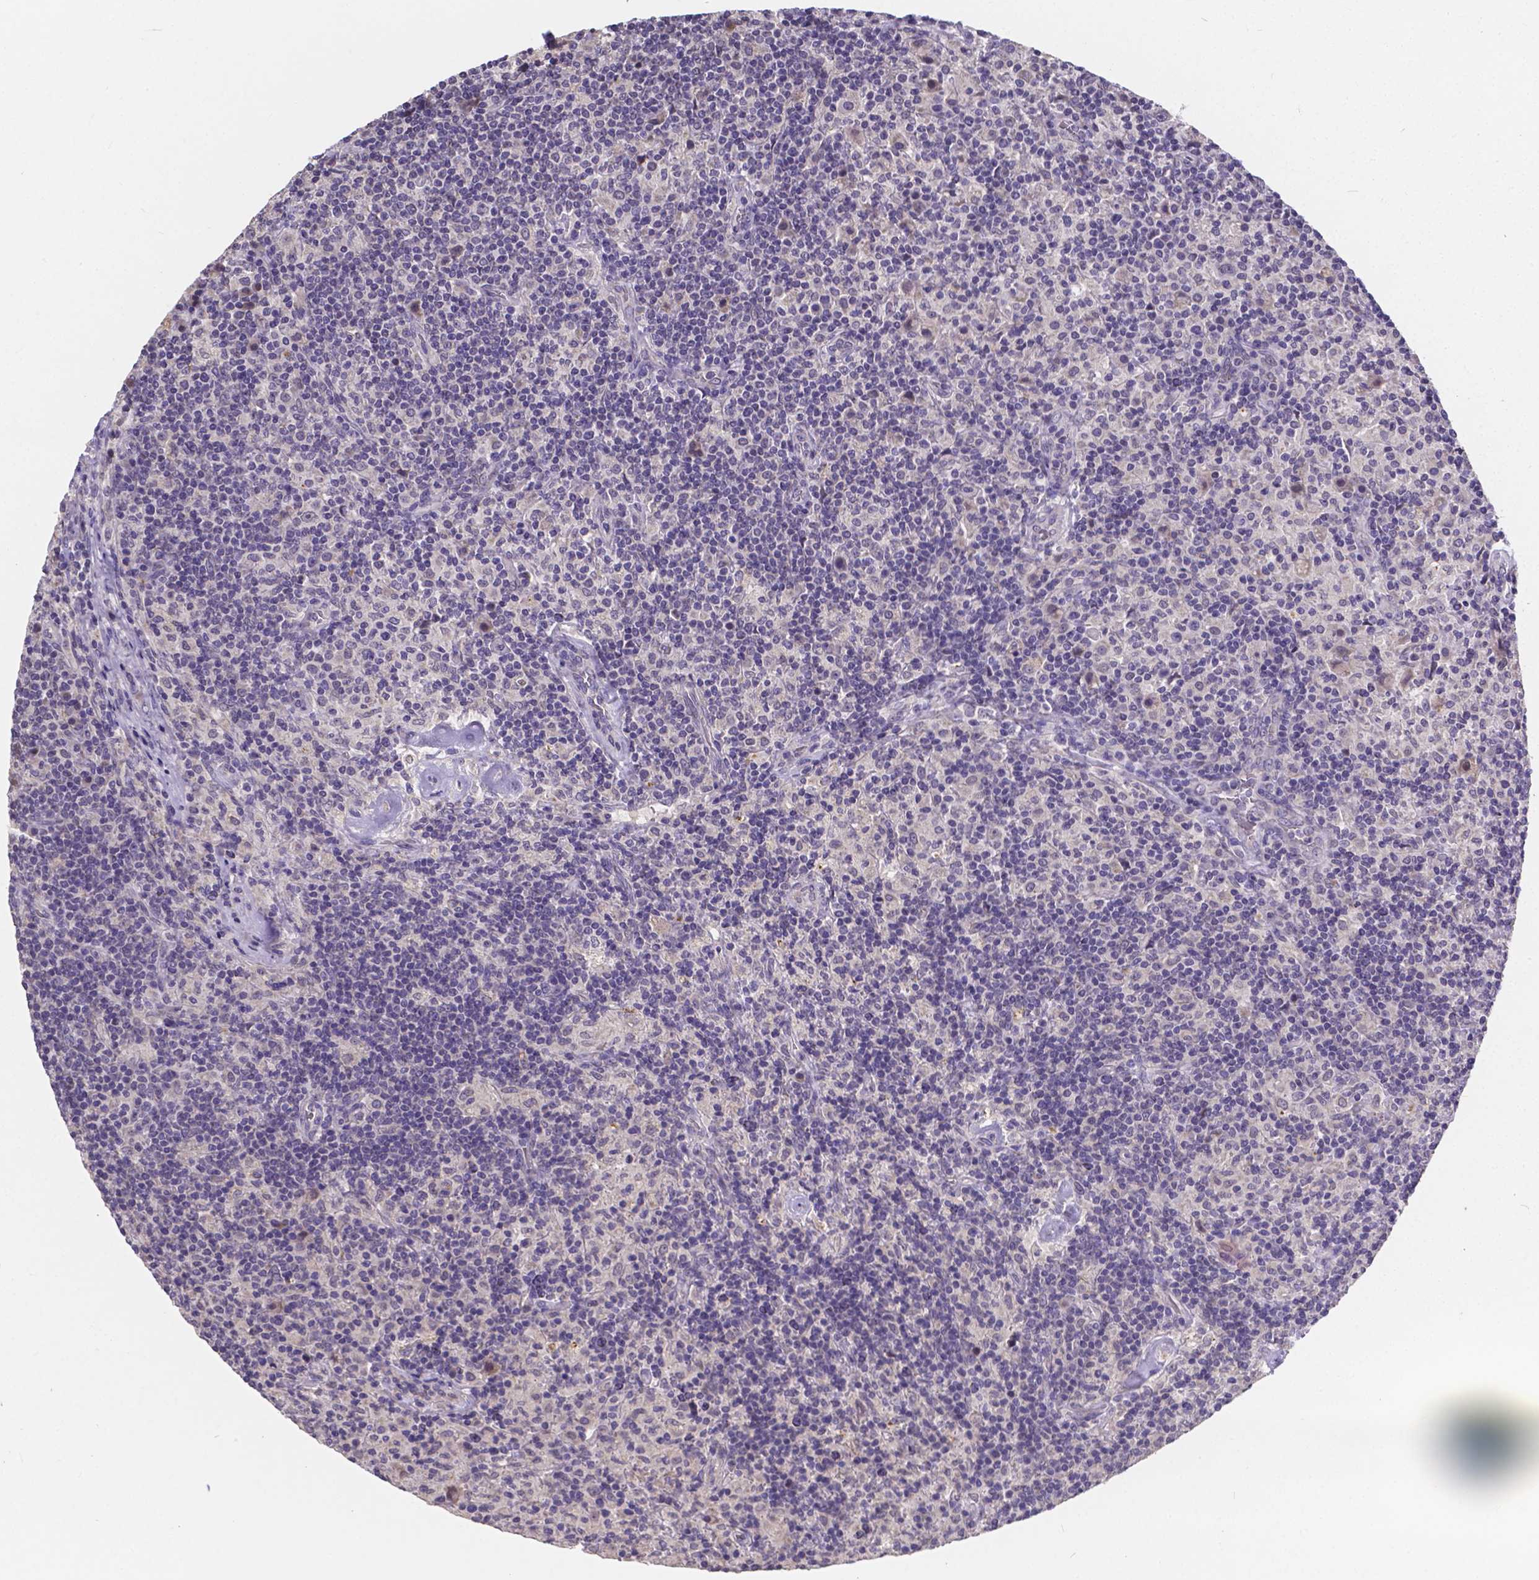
{"staining": {"intensity": "negative", "quantity": "none", "location": "none"}, "tissue": "lymphoma", "cell_type": "Tumor cells", "image_type": "cancer", "snomed": [{"axis": "morphology", "description": "Hodgkin's disease, NOS"}, {"axis": "topography", "description": "Lymph node"}], "caption": "An IHC histopathology image of lymphoma is shown. There is no staining in tumor cells of lymphoma.", "gene": "CTNNA2", "patient": {"sex": "male", "age": 70}}